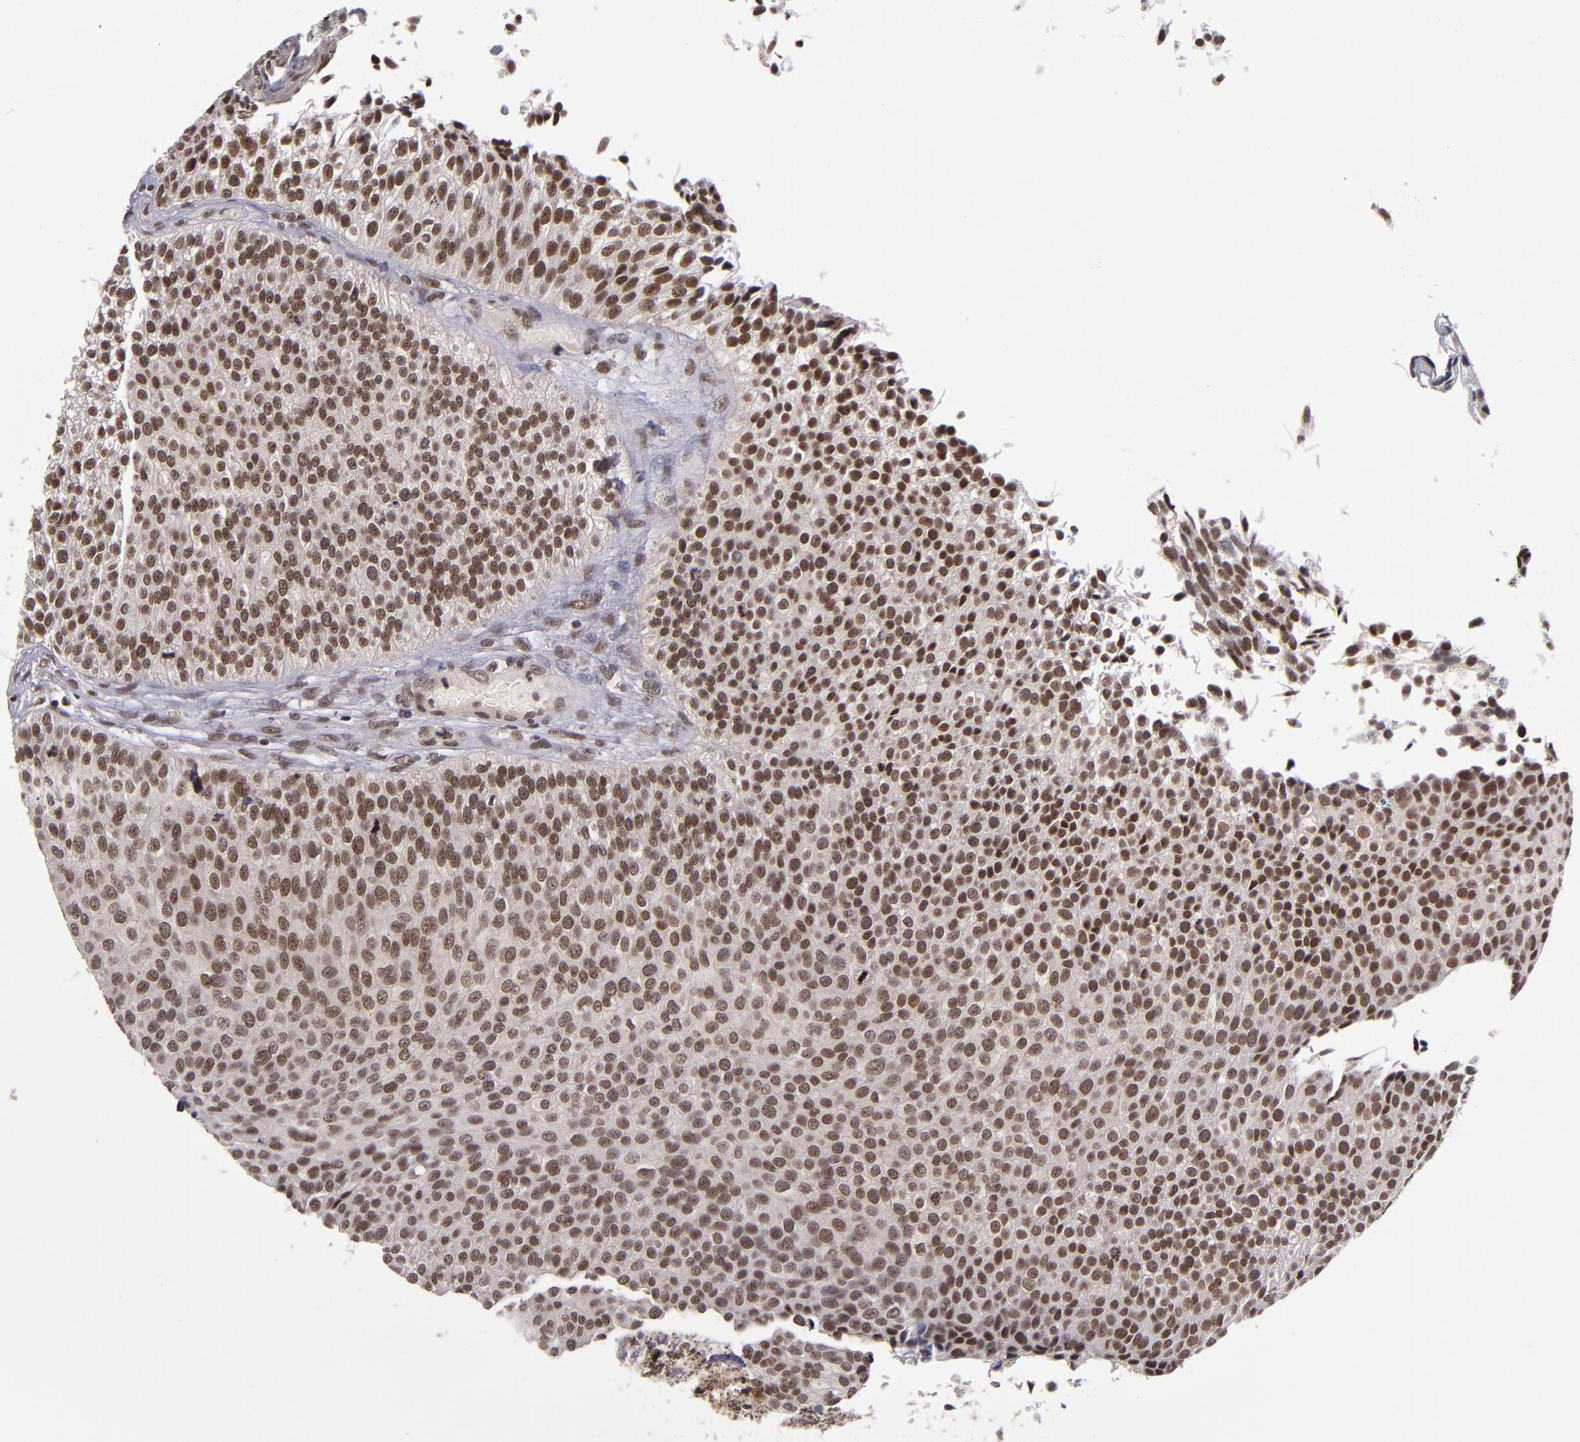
{"staining": {"intensity": "strong", "quantity": ">75%", "location": "nuclear"}, "tissue": "urothelial cancer", "cell_type": "Tumor cells", "image_type": "cancer", "snomed": [{"axis": "morphology", "description": "Urothelial carcinoma, Low grade"}, {"axis": "topography", "description": "Urinary bladder"}], "caption": "Human low-grade urothelial carcinoma stained with a brown dye reveals strong nuclear positive positivity in approximately >75% of tumor cells.", "gene": "EP300", "patient": {"sex": "male", "age": 84}}